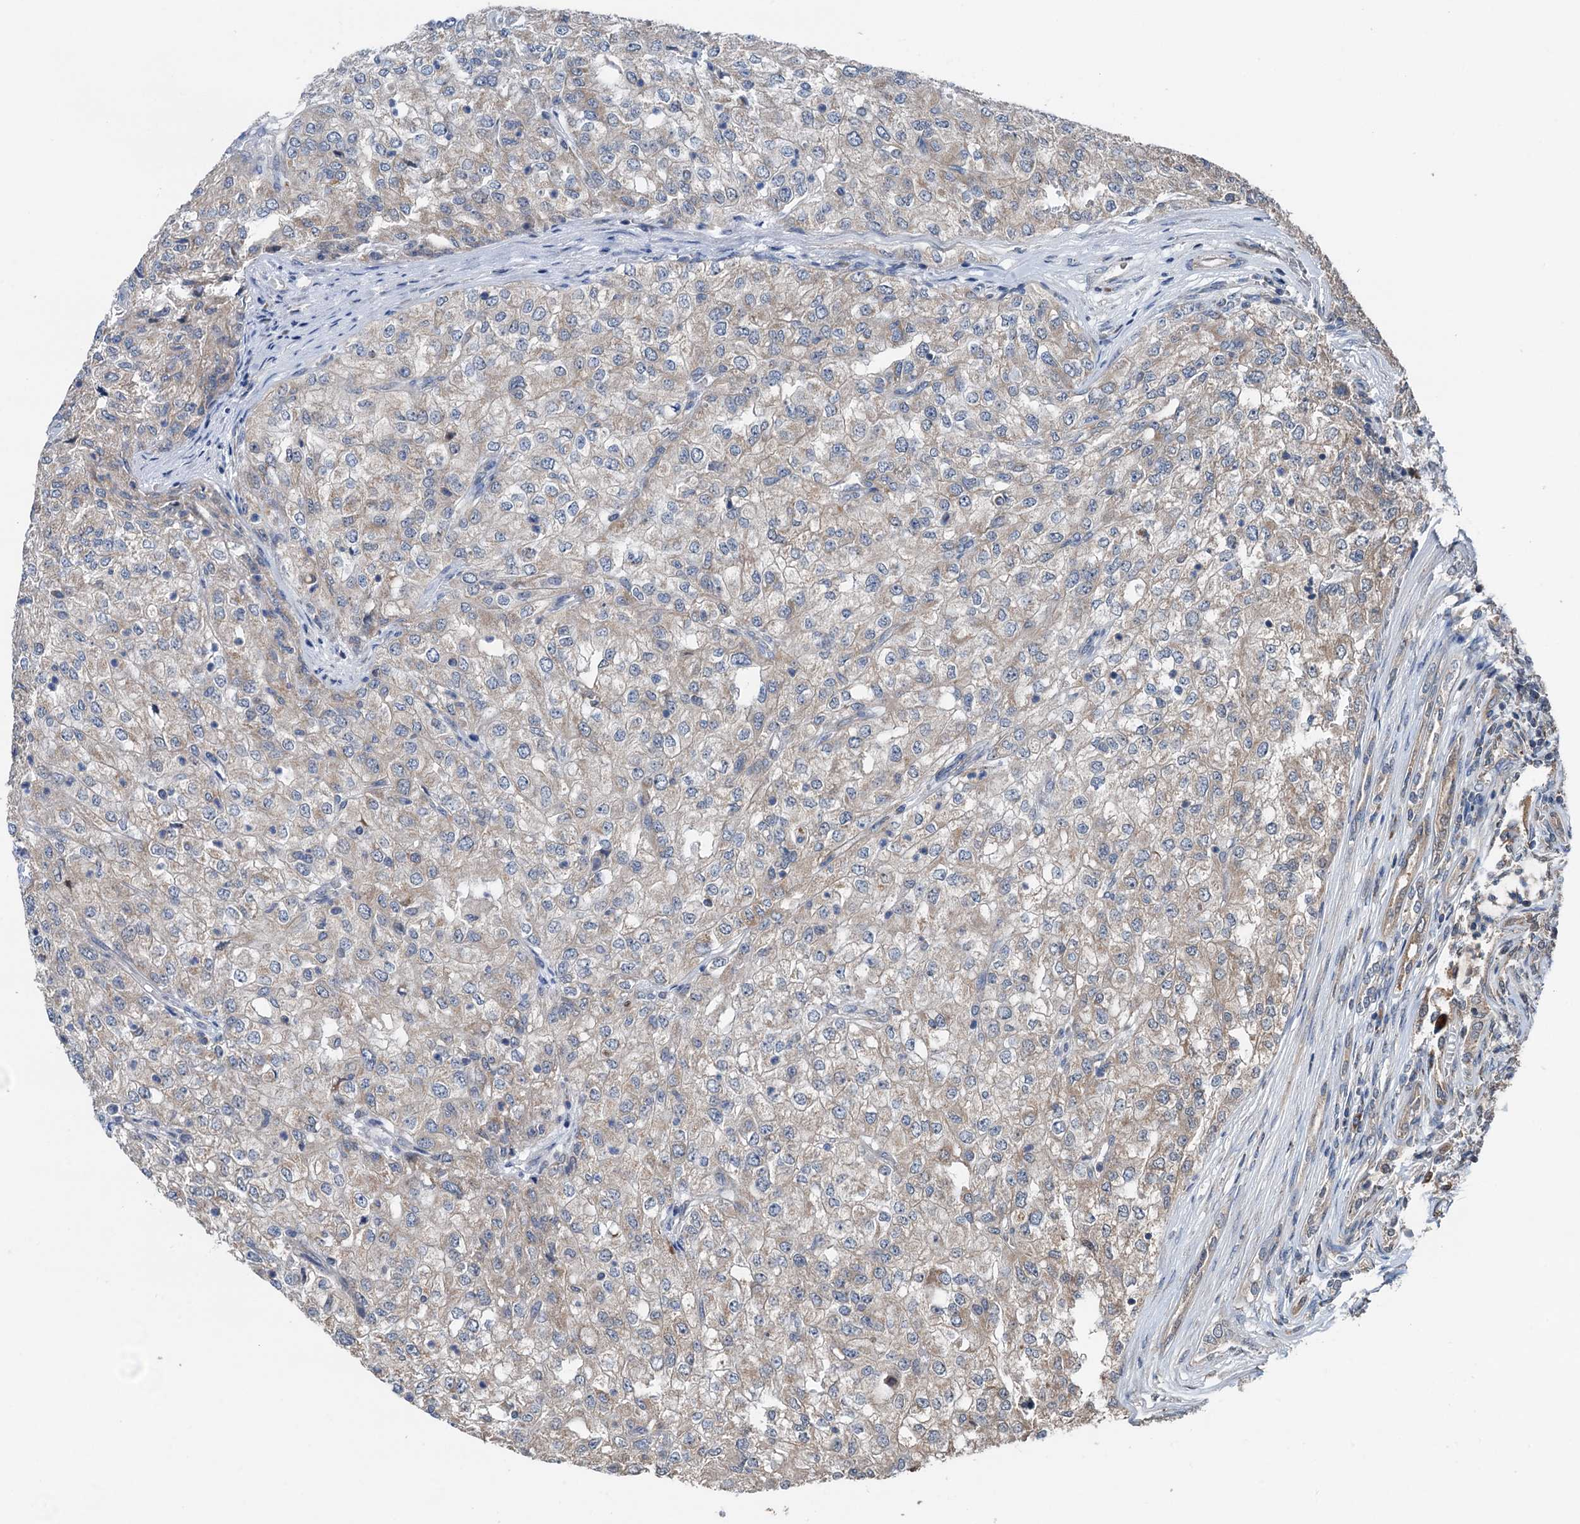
{"staining": {"intensity": "weak", "quantity": ">75%", "location": "cytoplasmic/membranous"}, "tissue": "renal cancer", "cell_type": "Tumor cells", "image_type": "cancer", "snomed": [{"axis": "morphology", "description": "Adenocarcinoma, NOS"}, {"axis": "topography", "description": "Kidney"}], "caption": "This is a micrograph of immunohistochemistry (IHC) staining of renal cancer (adenocarcinoma), which shows weak positivity in the cytoplasmic/membranous of tumor cells.", "gene": "ELAC1", "patient": {"sex": "female", "age": 54}}